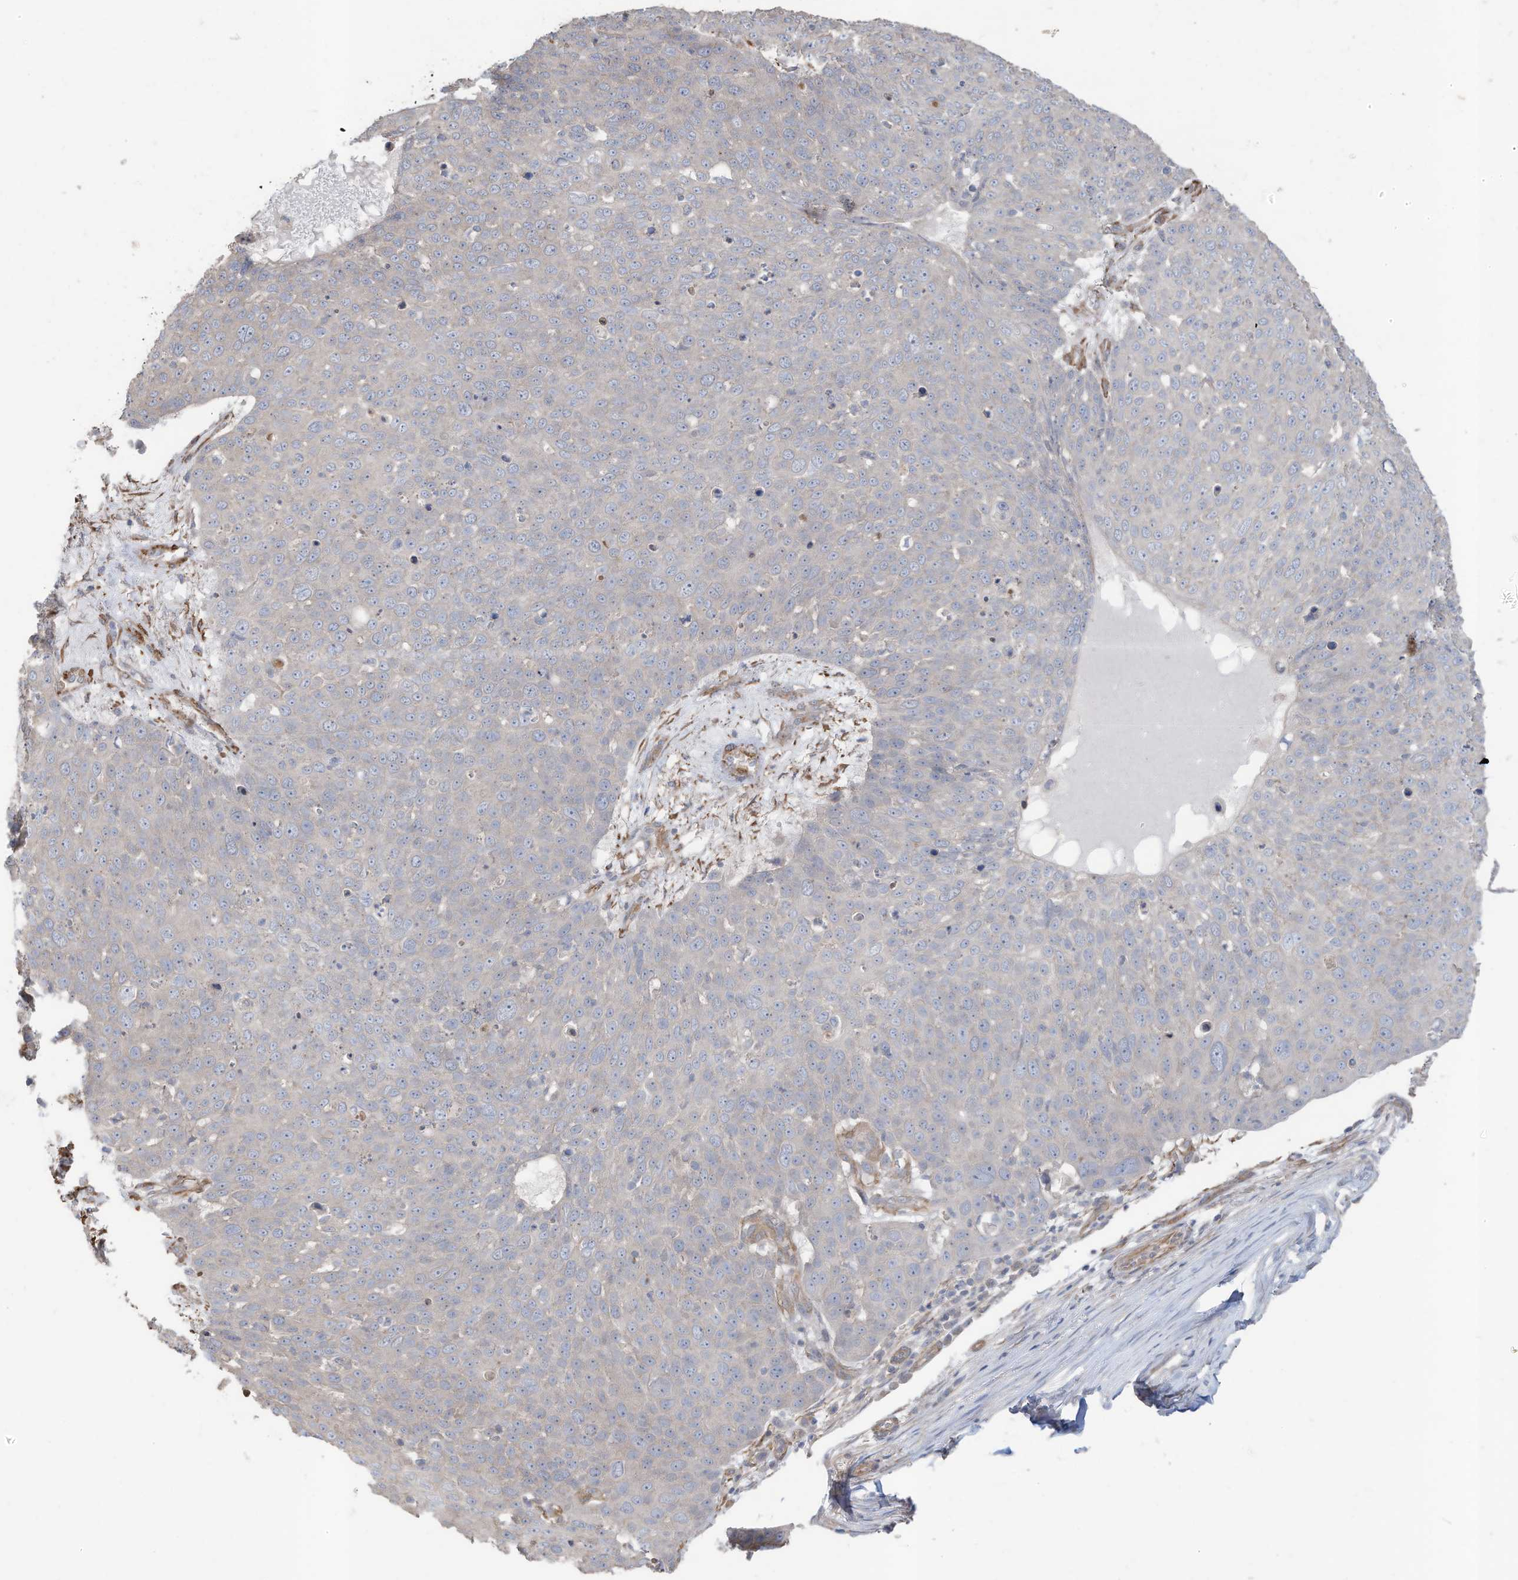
{"staining": {"intensity": "negative", "quantity": "none", "location": "none"}, "tissue": "skin cancer", "cell_type": "Tumor cells", "image_type": "cancer", "snomed": [{"axis": "morphology", "description": "Squamous cell carcinoma, NOS"}, {"axis": "topography", "description": "Skin"}], "caption": "This histopathology image is of squamous cell carcinoma (skin) stained with immunohistochemistry (IHC) to label a protein in brown with the nuclei are counter-stained blue. There is no positivity in tumor cells.", "gene": "SLC17A7", "patient": {"sex": "male", "age": 71}}